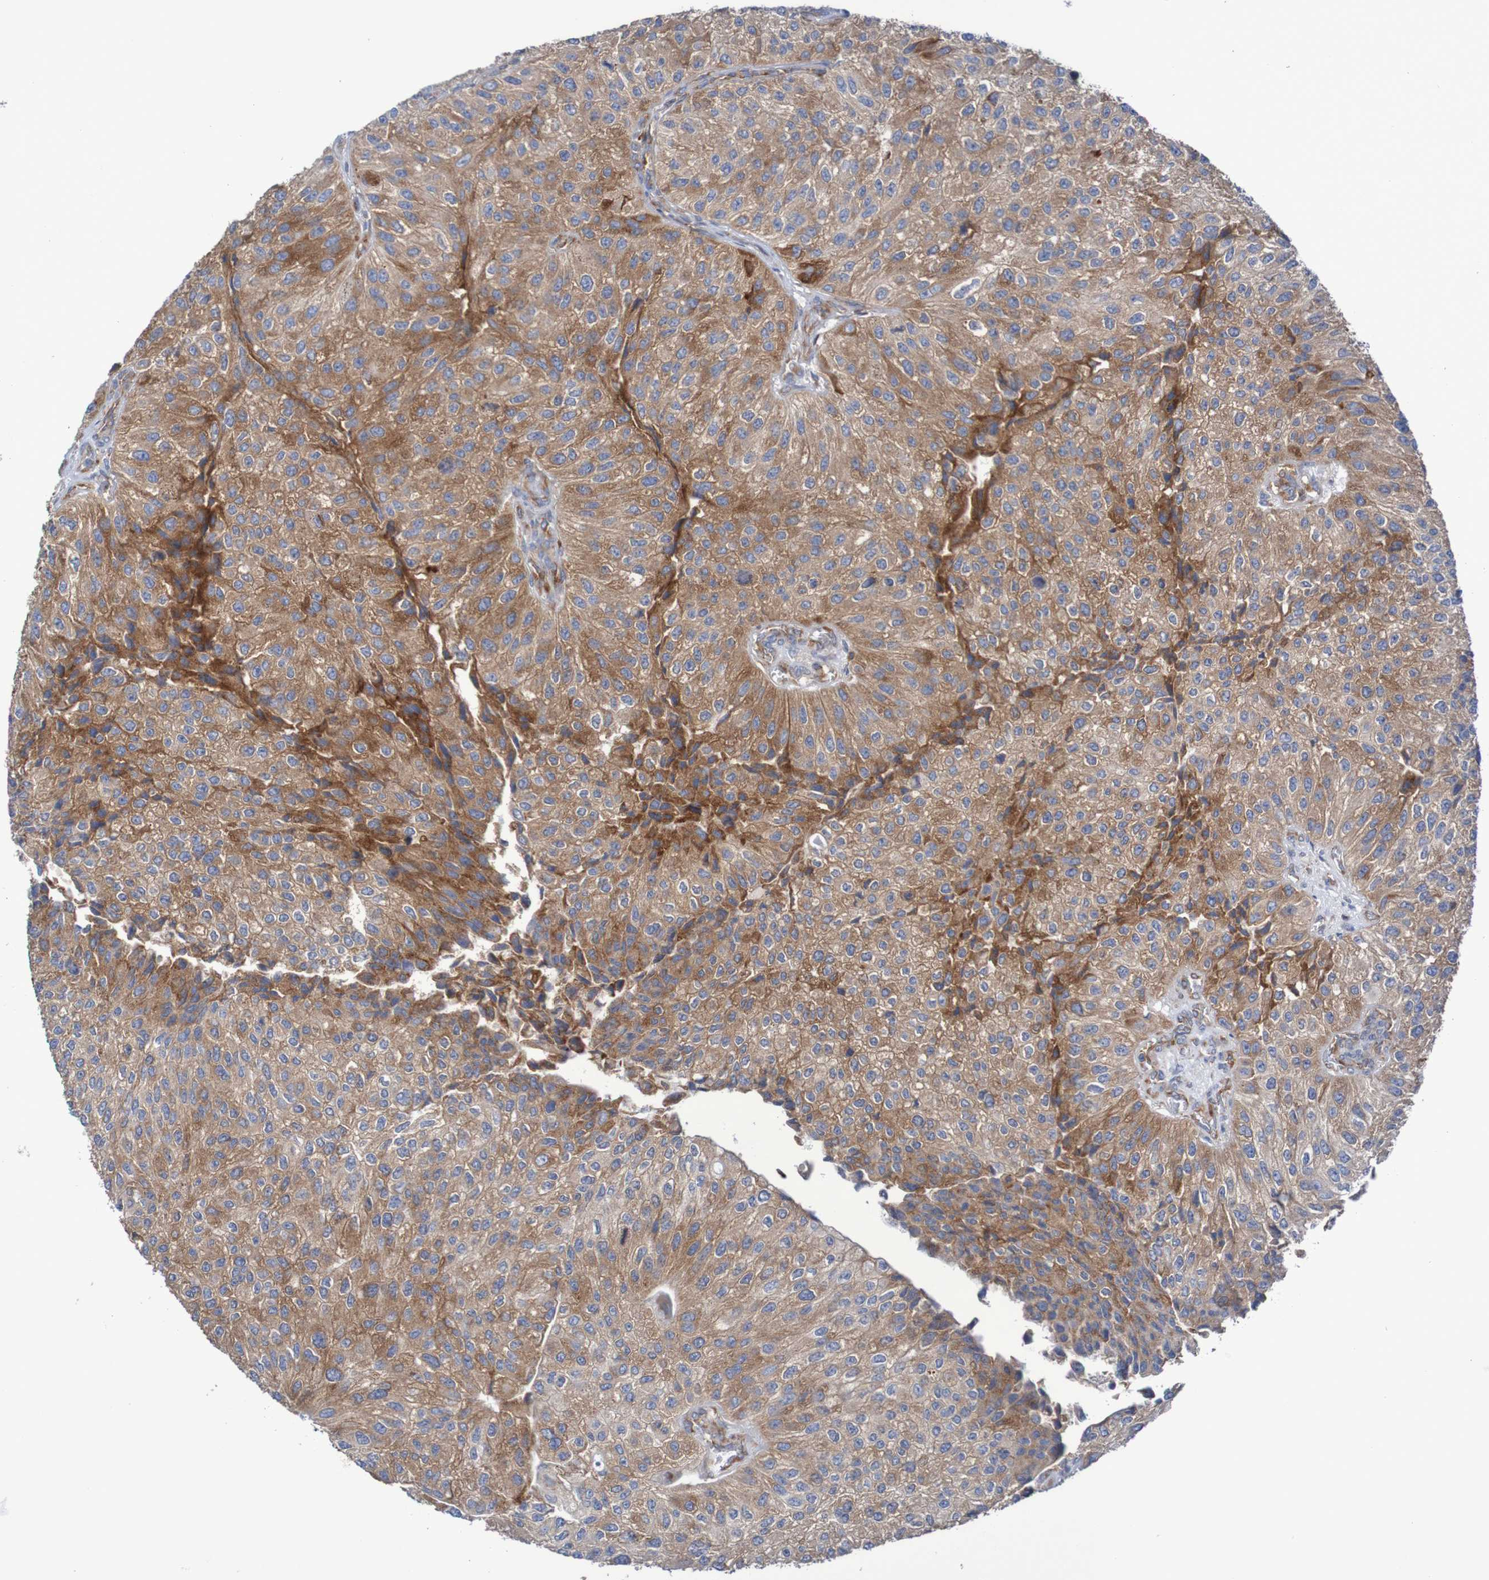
{"staining": {"intensity": "moderate", "quantity": ">75%", "location": "cytoplasmic/membranous"}, "tissue": "urothelial cancer", "cell_type": "Tumor cells", "image_type": "cancer", "snomed": [{"axis": "morphology", "description": "Urothelial carcinoma, High grade"}, {"axis": "topography", "description": "Kidney"}, {"axis": "topography", "description": "Urinary bladder"}], "caption": "Human urothelial cancer stained with a brown dye demonstrates moderate cytoplasmic/membranous positive positivity in about >75% of tumor cells.", "gene": "FXR2", "patient": {"sex": "male", "age": 77}}